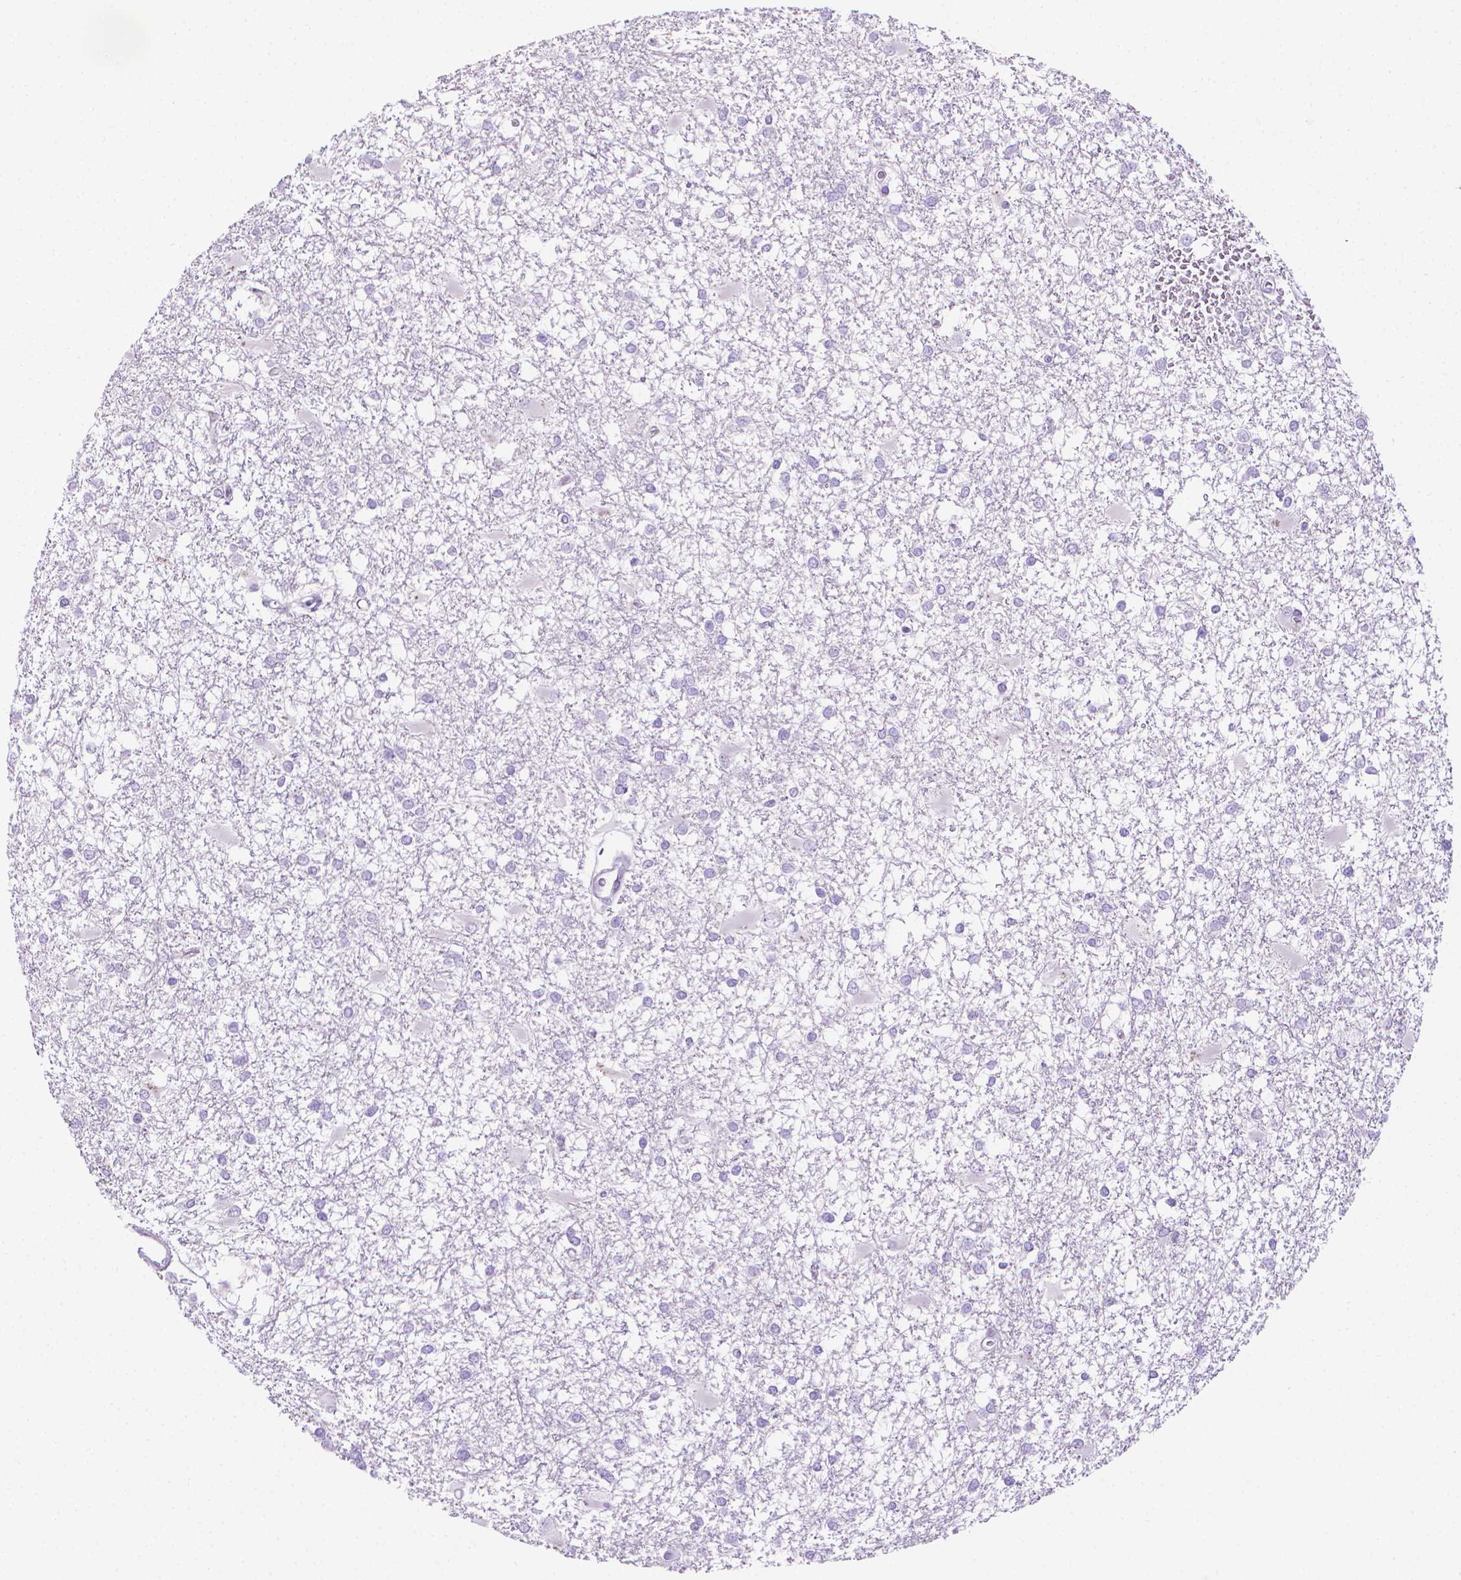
{"staining": {"intensity": "negative", "quantity": "none", "location": "none"}, "tissue": "glioma", "cell_type": "Tumor cells", "image_type": "cancer", "snomed": [{"axis": "morphology", "description": "Glioma, malignant, High grade"}, {"axis": "topography", "description": "Cerebral cortex"}], "caption": "Tumor cells are negative for protein expression in human malignant glioma (high-grade).", "gene": "SPAG6", "patient": {"sex": "male", "age": 79}}